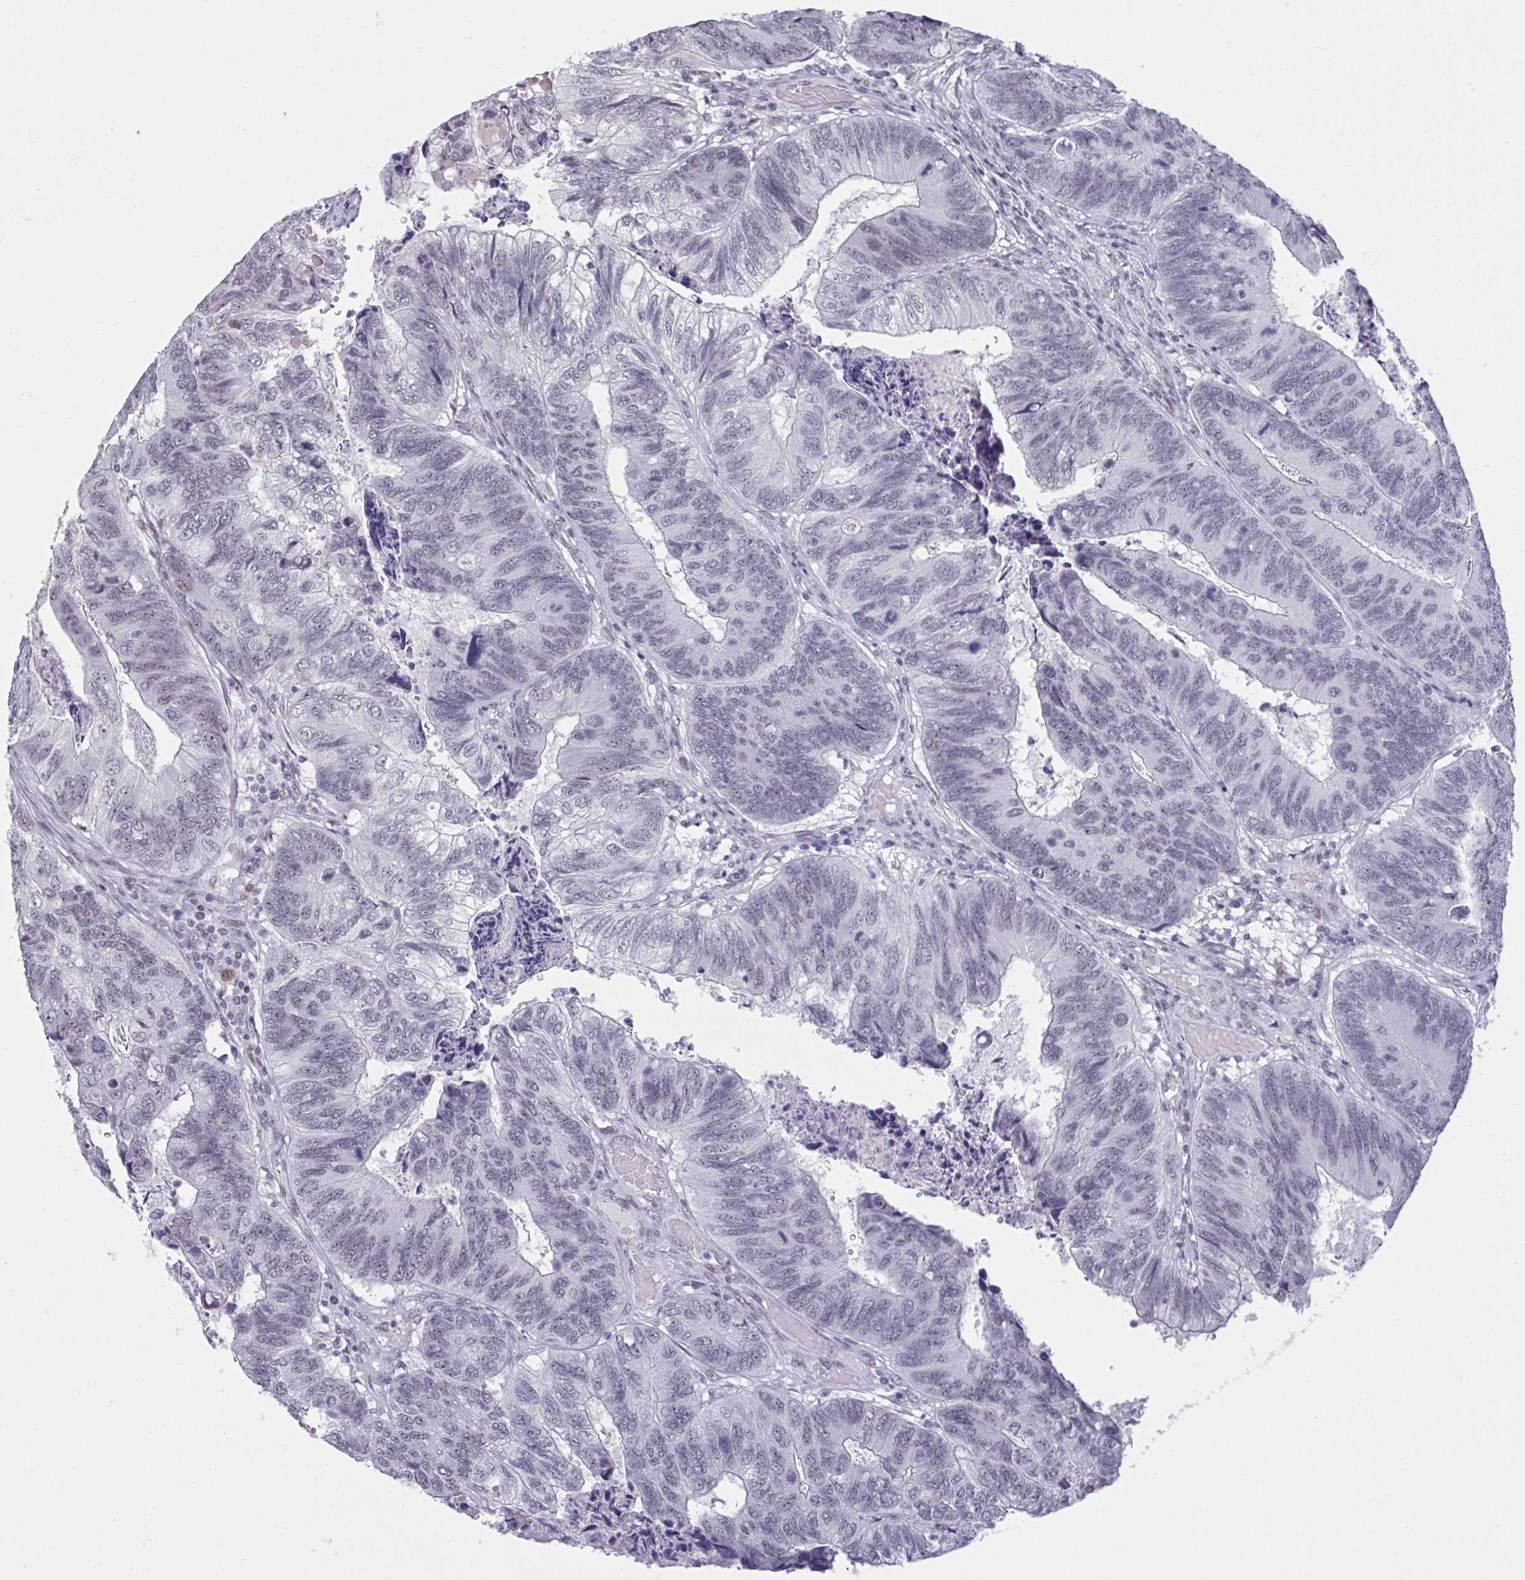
{"staining": {"intensity": "weak", "quantity": "25%-75%", "location": "nuclear"}, "tissue": "colorectal cancer", "cell_type": "Tumor cells", "image_type": "cancer", "snomed": [{"axis": "morphology", "description": "Adenocarcinoma, NOS"}, {"axis": "topography", "description": "Colon"}], "caption": "This micrograph shows immunohistochemistry (IHC) staining of human colorectal cancer (adenocarcinoma), with low weak nuclear expression in approximately 25%-75% of tumor cells.", "gene": "HSD17B6", "patient": {"sex": "female", "age": 67}}